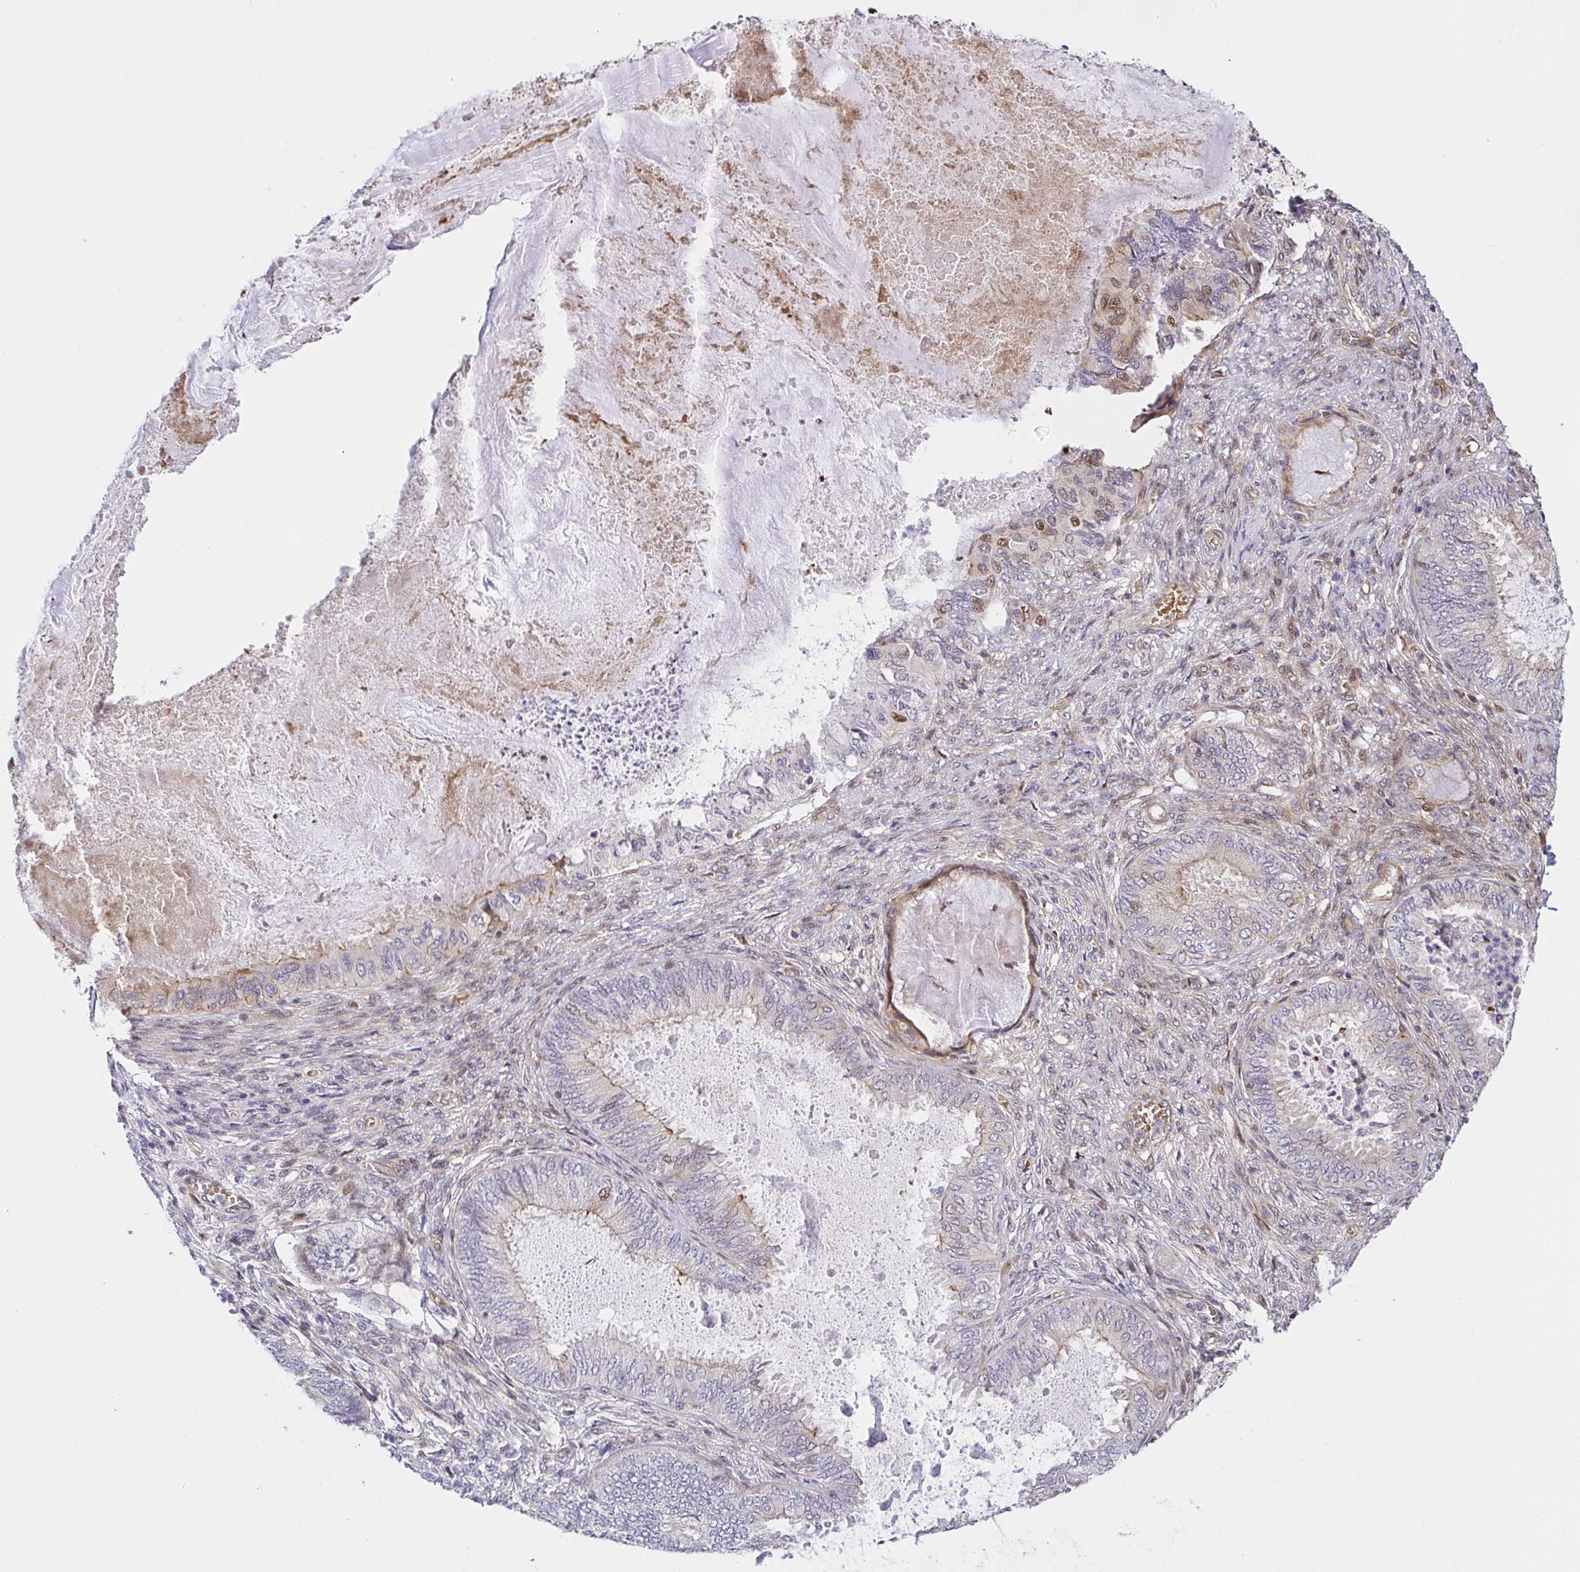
{"staining": {"intensity": "negative", "quantity": "none", "location": "none"}, "tissue": "ovarian cancer", "cell_type": "Tumor cells", "image_type": "cancer", "snomed": [{"axis": "morphology", "description": "Carcinoma, endometroid"}, {"axis": "topography", "description": "Ovary"}], "caption": "This is an immunohistochemistry micrograph of human ovarian cancer (endometroid carcinoma). There is no expression in tumor cells.", "gene": "TRIM55", "patient": {"sex": "female", "age": 70}}